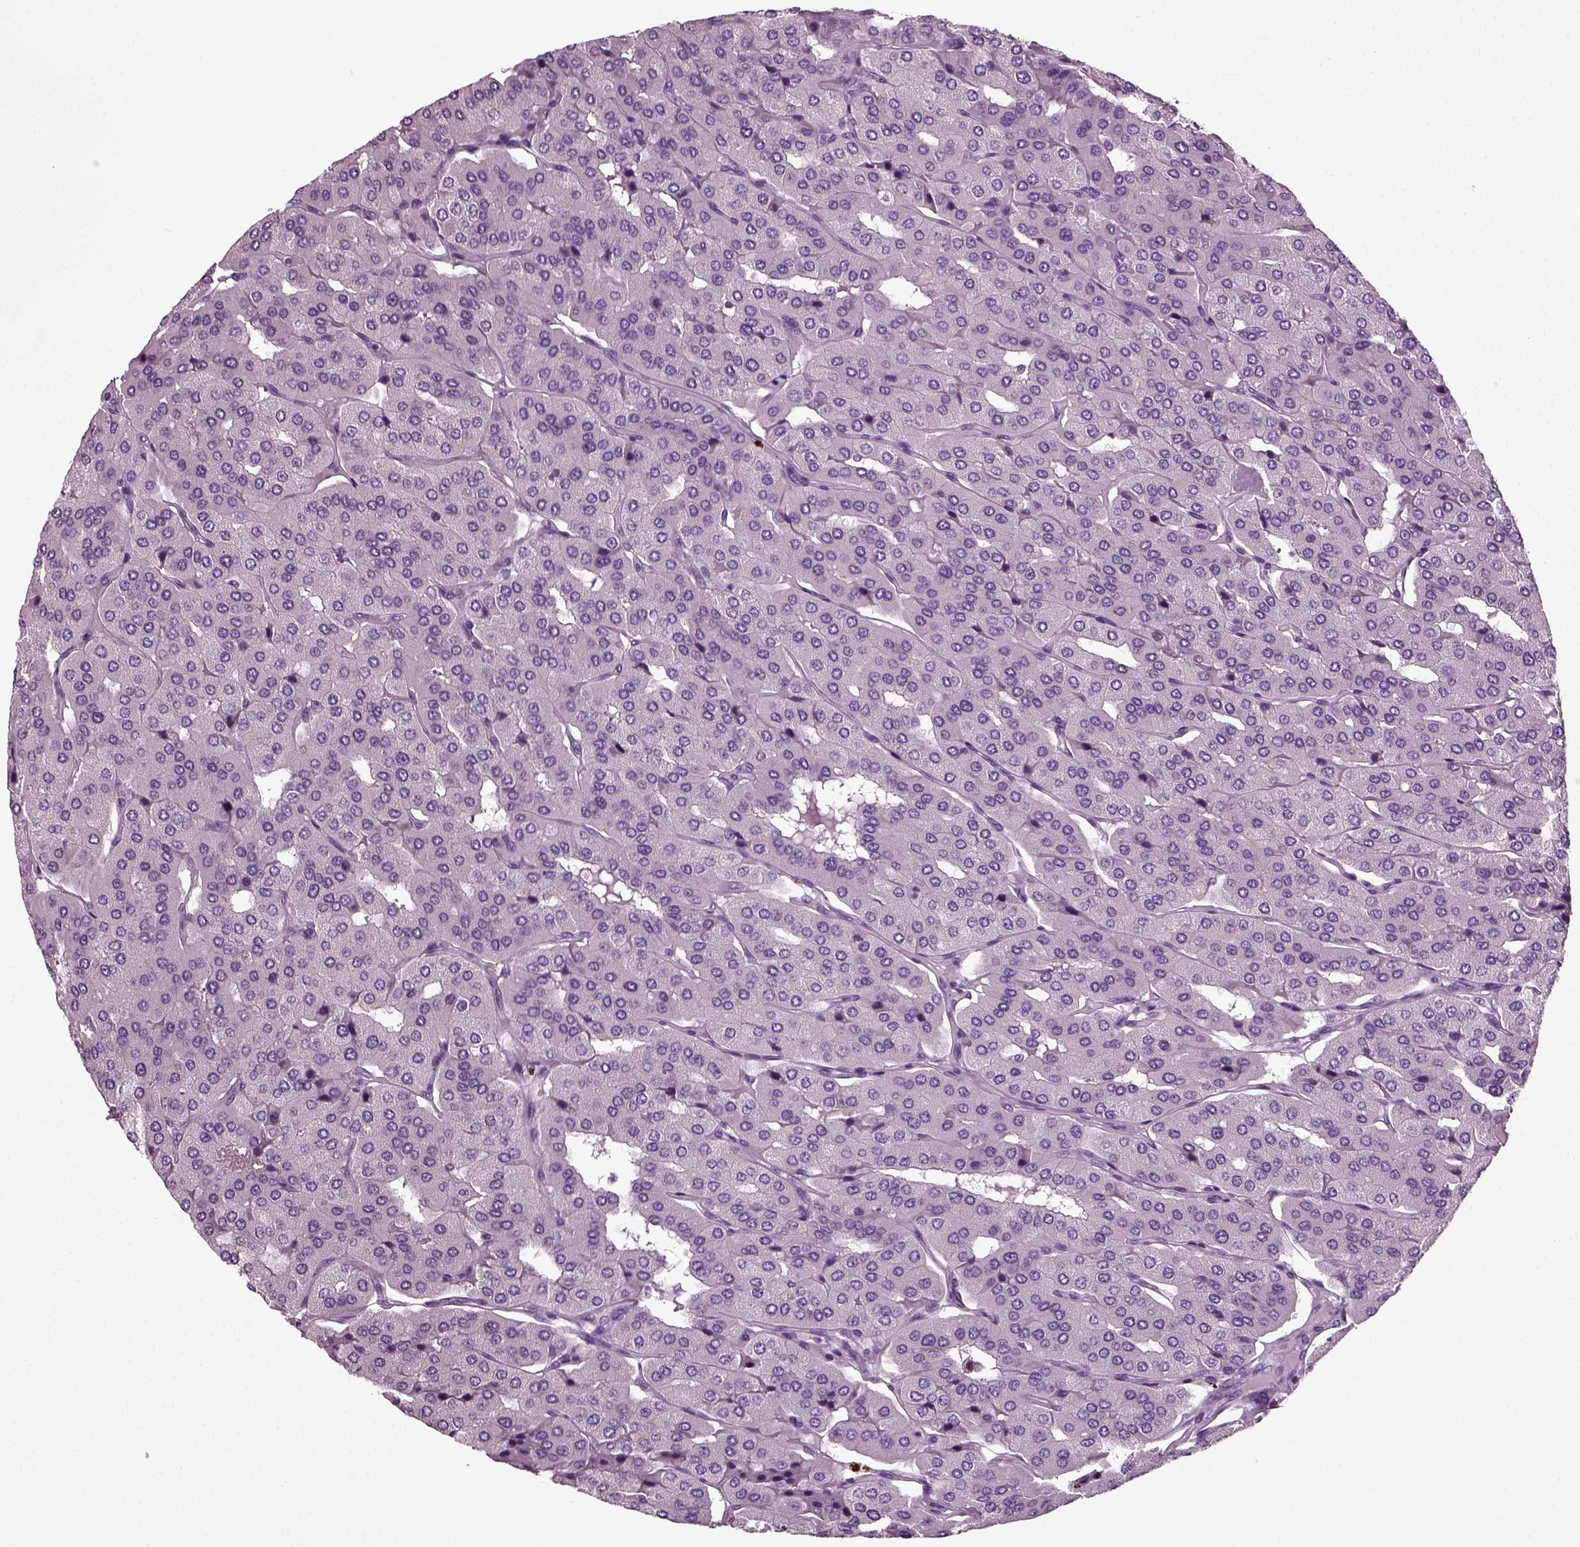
{"staining": {"intensity": "negative", "quantity": "none", "location": "none"}, "tissue": "parathyroid gland", "cell_type": "Glandular cells", "image_type": "normal", "snomed": [{"axis": "morphology", "description": "Normal tissue, NOS"}, {"axis": "morphology", "description": "Adenoma, NOS"}, {"axis": "topography", "description": "Parathyroid gland"}], "caption": "Immunohistochemistry (IHC) histopathology image of normal parathyroid gland: human parathyroid gland stained with DAB (3,3'-diaminobenzidine) reveals no significant protein positivity in glandular cells.", "gene": "DEFB118", "patient": {"sex": "female", "age": 86}}